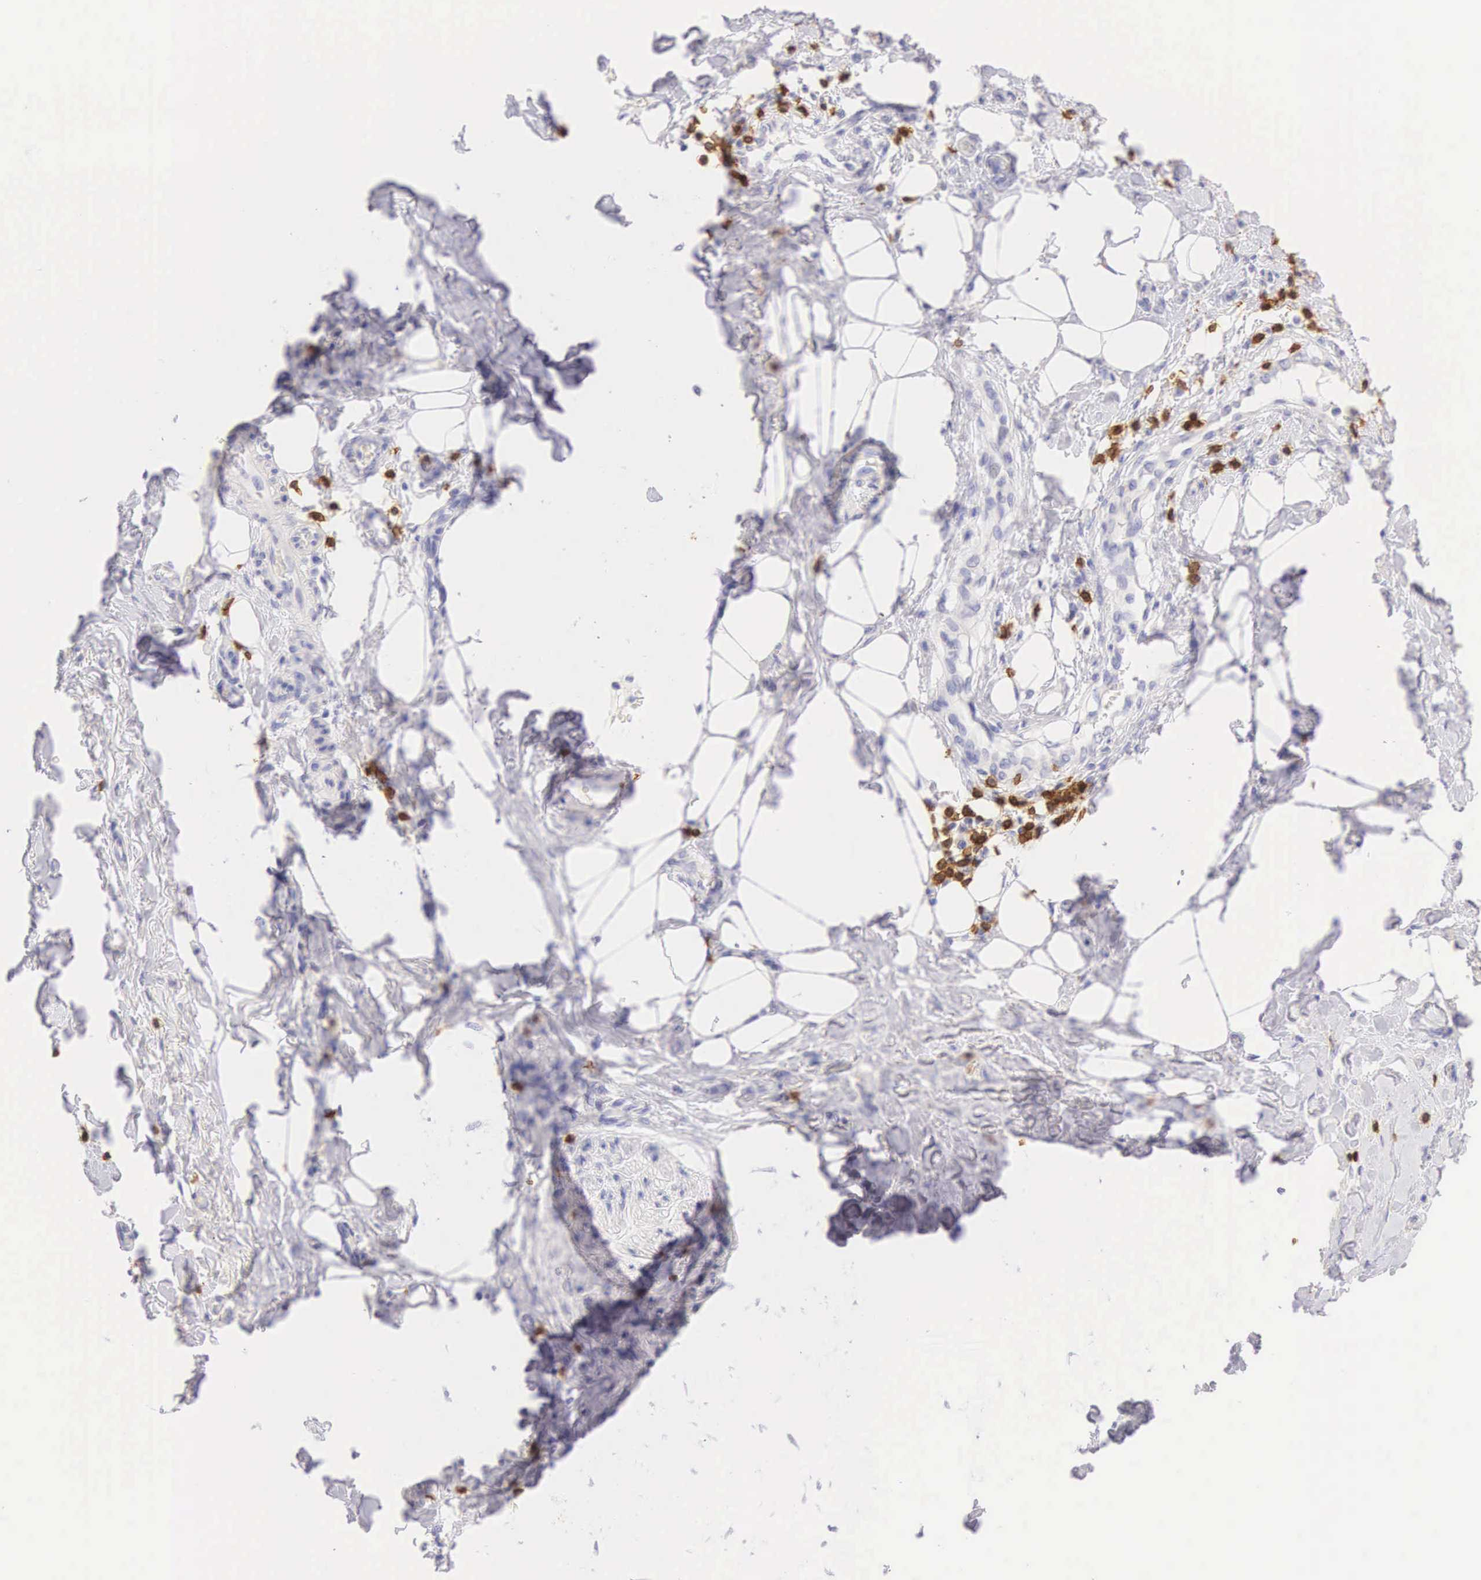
{"staining": {"intensity": "negative", "quantity": "none", "location": "none"}, "tissue": "stomach cancer", "cell_type": "Tumor cells", "image_type": "cancer", "snomed": [{"axis": "morphology", "description": "Adenocarcinoma, NOS"}, {"axis": "topography", "description": "Stomach, upper"}], "caption": "Immunohistochemistry (IHC) micrograph of neoplastic tissue: stomach adenocarcinoma stained with DAB displays no significant protein staining in tumor cells.", "gene": "CD3E", "patient": {"sex": "male", "age": 47}}